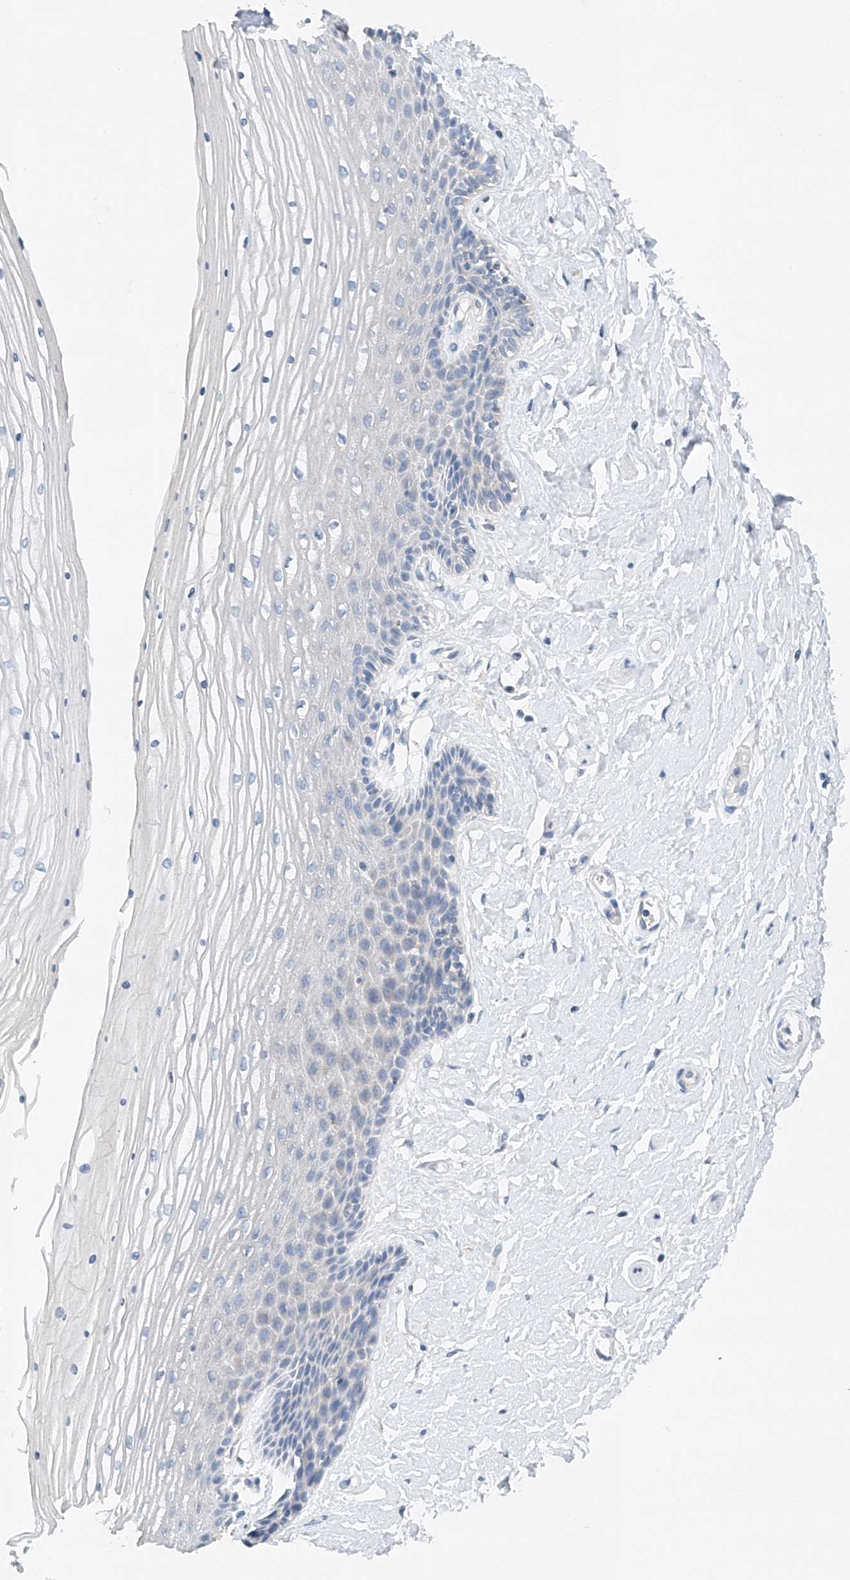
{"staining": {"intensity": "negative", "quantity": "none", "location": "none"}, "tissue": "vagina", "cell_type": "Squamous epithelial cells", "image_type": "normal", "snomed": [{"axis": "morphology", "description": "Normal tissue, NOS"}, {"axis": "topography", "description": "Vagina"}, {"axis": "topography", "description": "Cervix"}], "caption": "Immunohistochemistry image of benign vagina stained for a protein (brown), which reveals no expression in squamous epithelial cells.", "gene": "GPC4", "patient": {"sex": "female", "age": 40}}